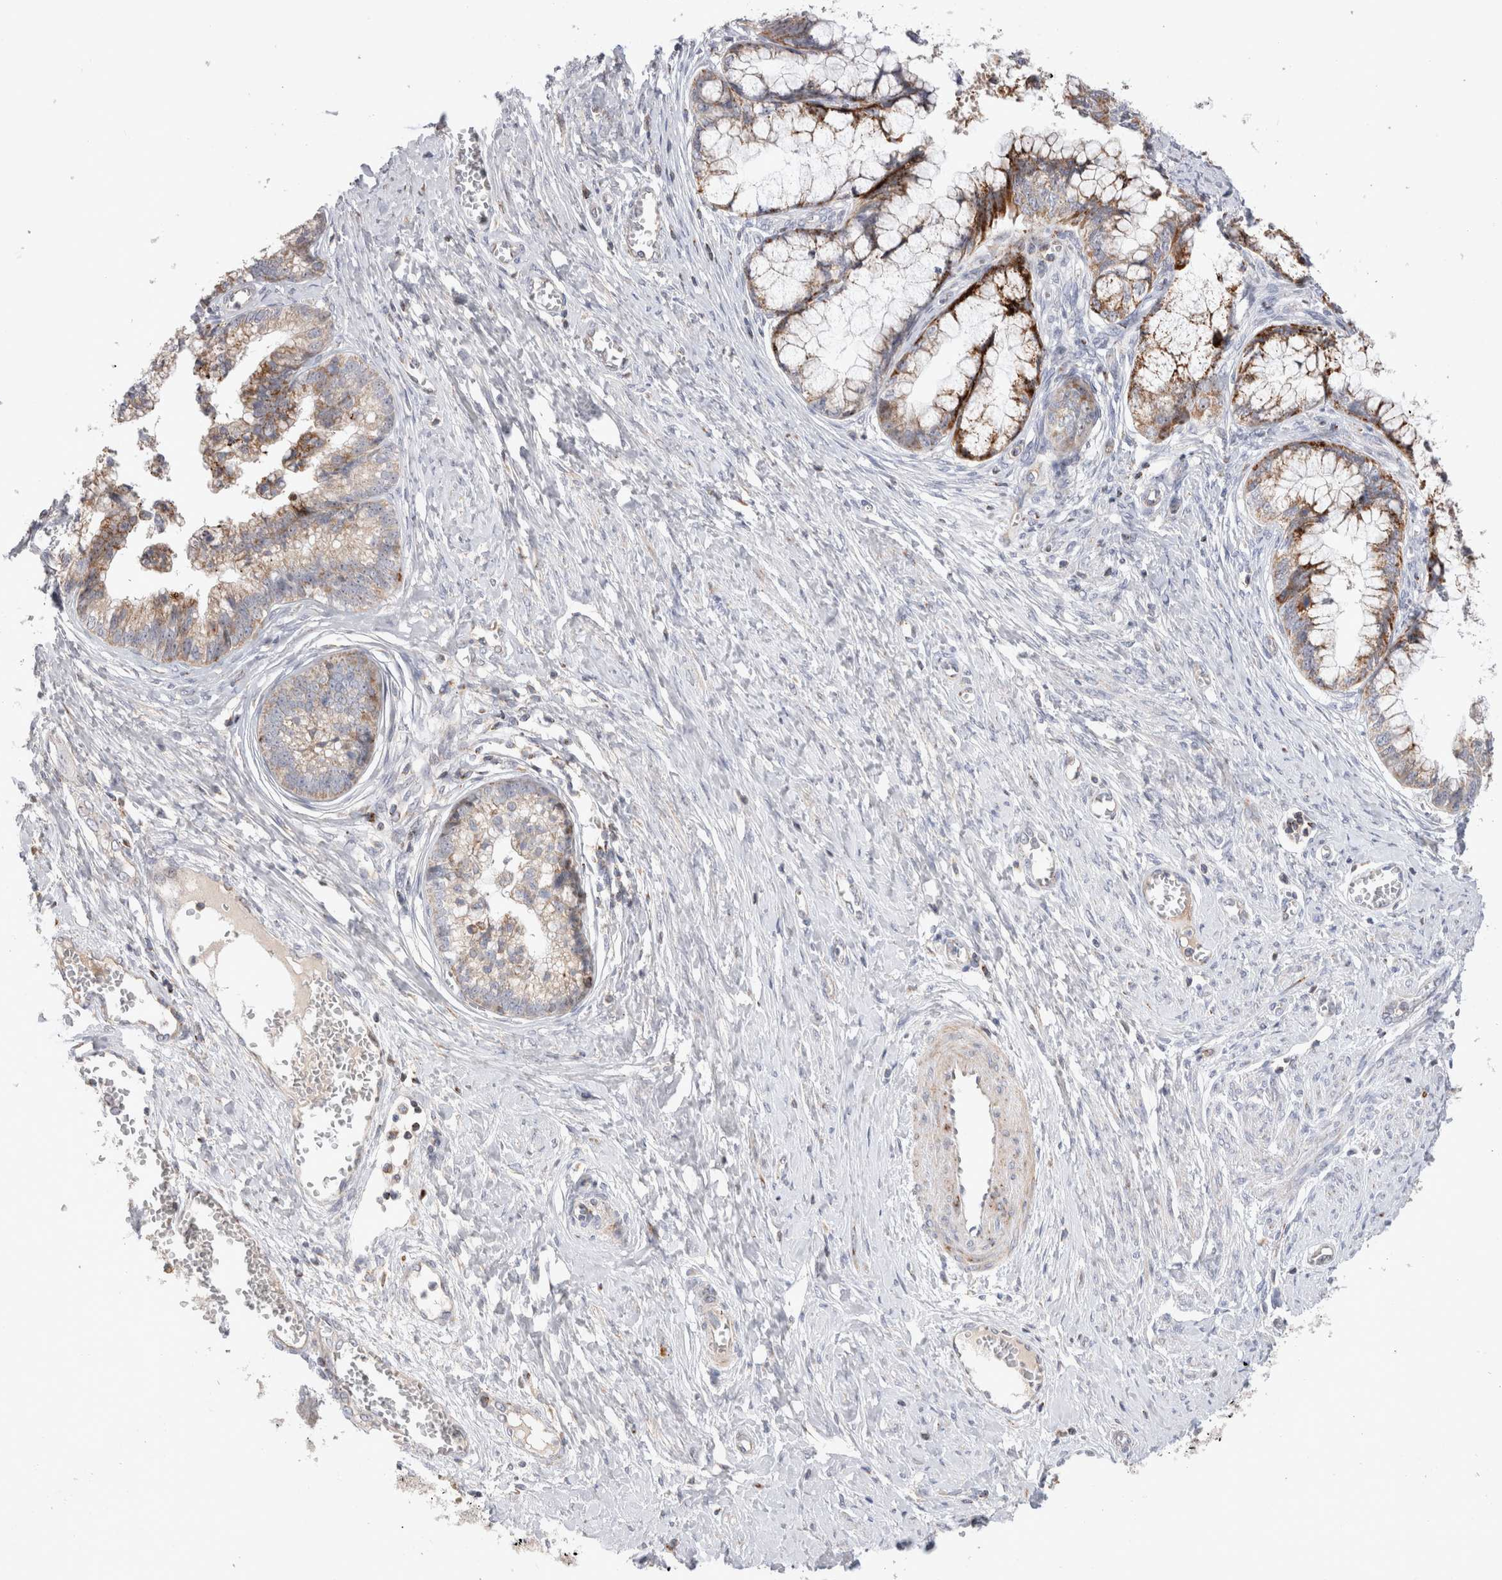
{"staining": {"intensity": "moderate", "quantity": ">75%", "location": "cytoplasmic/membranous"}, "tissue": "cervical cancer", "cell_type": "Tumor cells", "image_type": "cancer", "snomed": [{"axis": "morphology", "description": "Adenocarcinoma, NOS"}, {"axis": "topography", "description": "Cervix"}], "caption": "Protein staining of cervical cancer tissue shows moderate cytoplasmic/membranous positivity in approximately >75% of tumor cells.", "gene": "CHADL", "patient": {"sex": "female", "age": 44}}